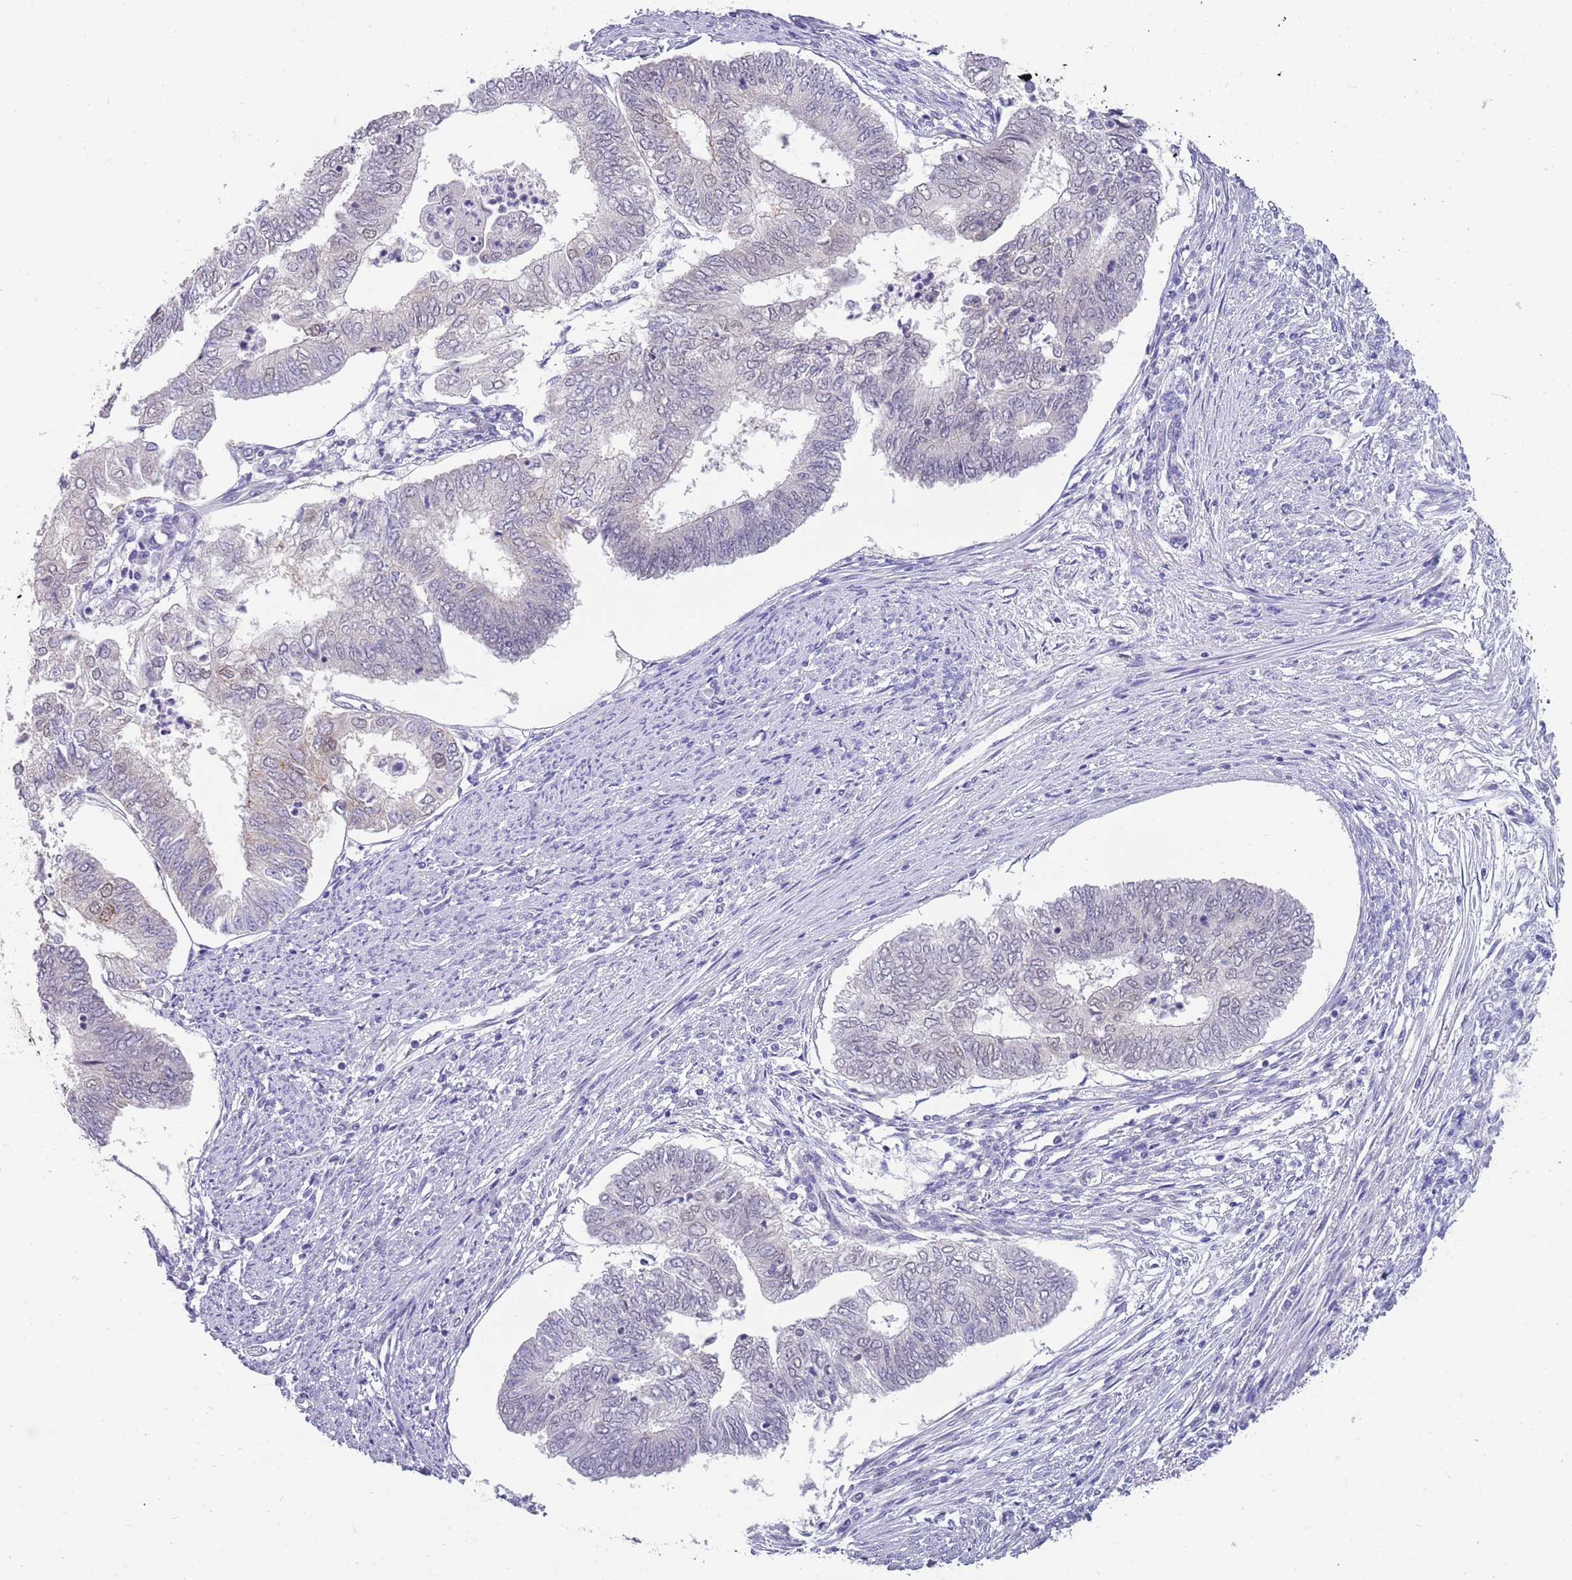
{"staining": {"intensity": "negative", "quantity": "none", "location": "none"}, "tissue": "endometrial cancer", "cell_type": "Tumor cells", "image_type": "cancer", "snomed": [{"axis": "morphology", "description": "Adenocarcinoma, NOS"}, {"axis": "topography", "description": "Endometrium"}], "caption": "A histopathology image of human endometrial cancer (adenocarcinoma) is negative for staining in tumor cells.", "gene": "SEPHS2", "patient": {"sex": "female", "age": 68}}